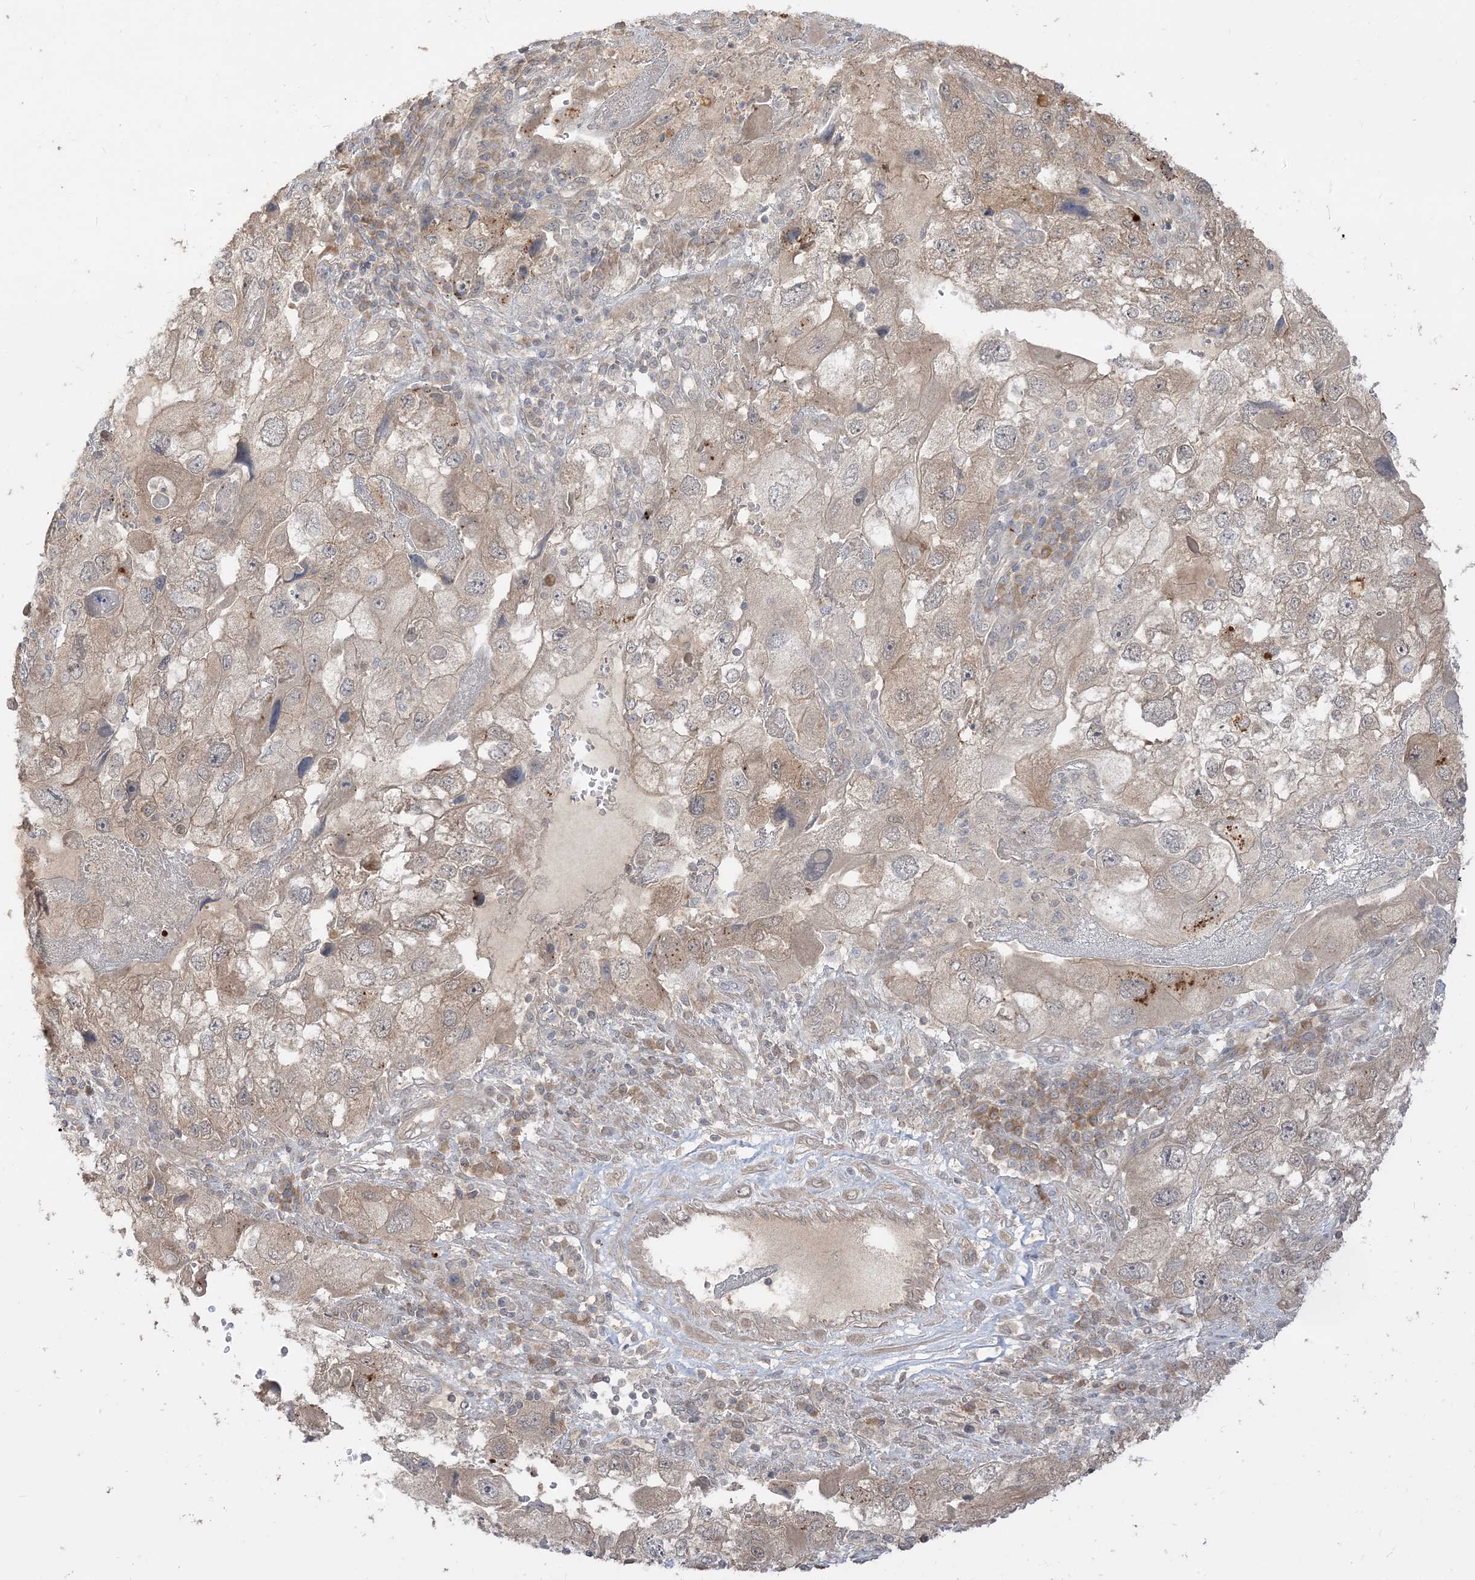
{"staining": {"intensity": "weak", "quantity": "<25%", "location": "cytoplasmic/membranous"}, "tissue": "endometrial cancer", "cell_type": "Tumor cells", "image_type": "cancer", "snomed": [{"axis": "morphology", "description": "Adenocarcinoma, NOS"}, {"axis": "topography", "description": "Endometrium"}], "caption": "Human adenocarcinoma (endometrial) stained for a protein using immunohistochemistry (IHC) shows no expression in tumor cells.", "gene": "TBCC", "patient": {"sex": "female", "age": 49}}